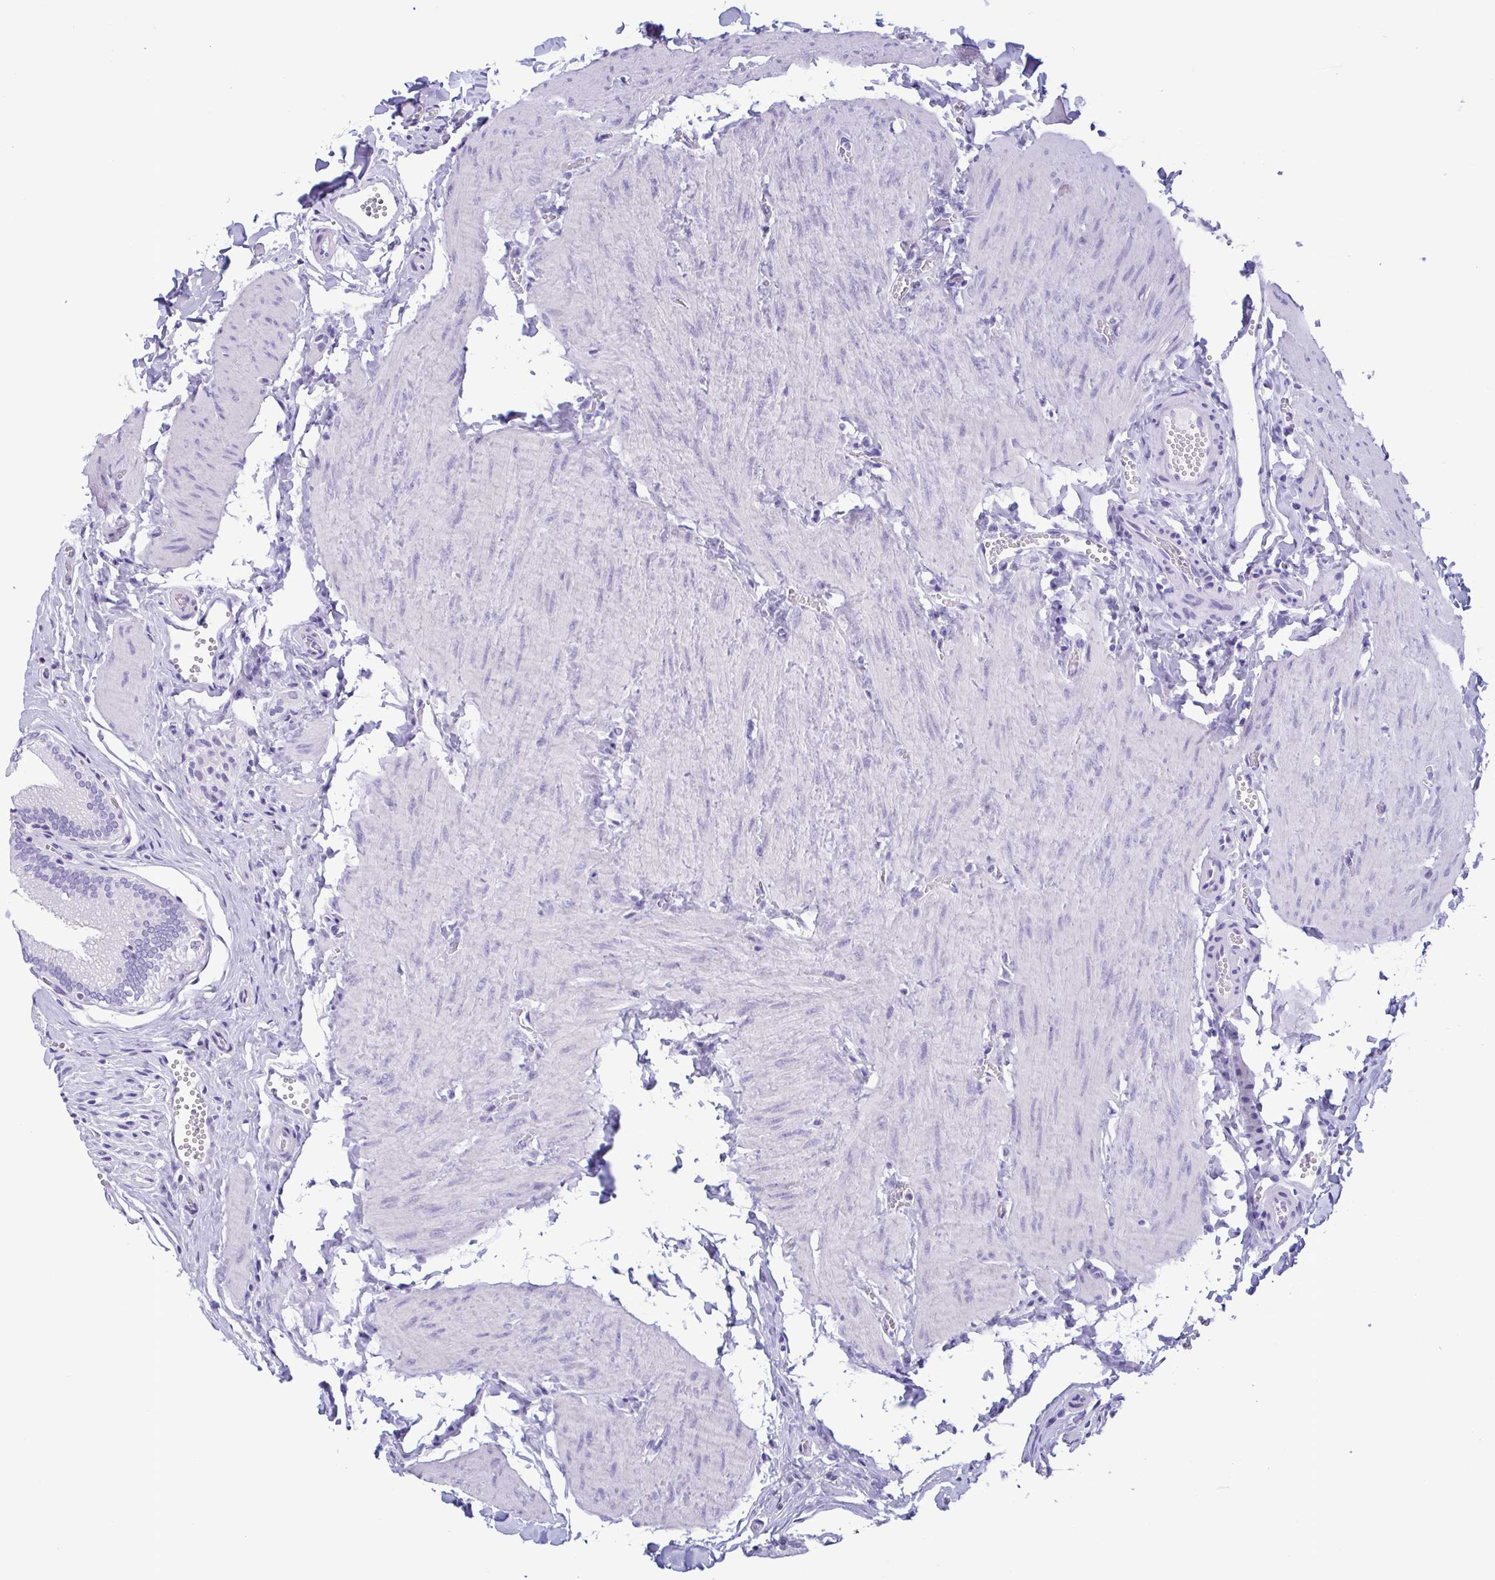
{"staining": {"intensity": "negative", "quantity": "none", "location": "none"}, "tissue": "gallbladder", "cell_type": "Glandular cells", "image_type": "normal", "snomed": [{"axis": "morphology", "description": "Normal tissue, NOS"}, {"axis": "topography", "description": "Gallbladder"}, {"axis": "topography", "description": "Peripheral nerve tissue"}], "caption": "This is an immunohistochemistry image of benign gallbladder. There is no staining in glandular cells.", "gene": "TSPY10", "patient": {"sex": "male", "age": 17}}